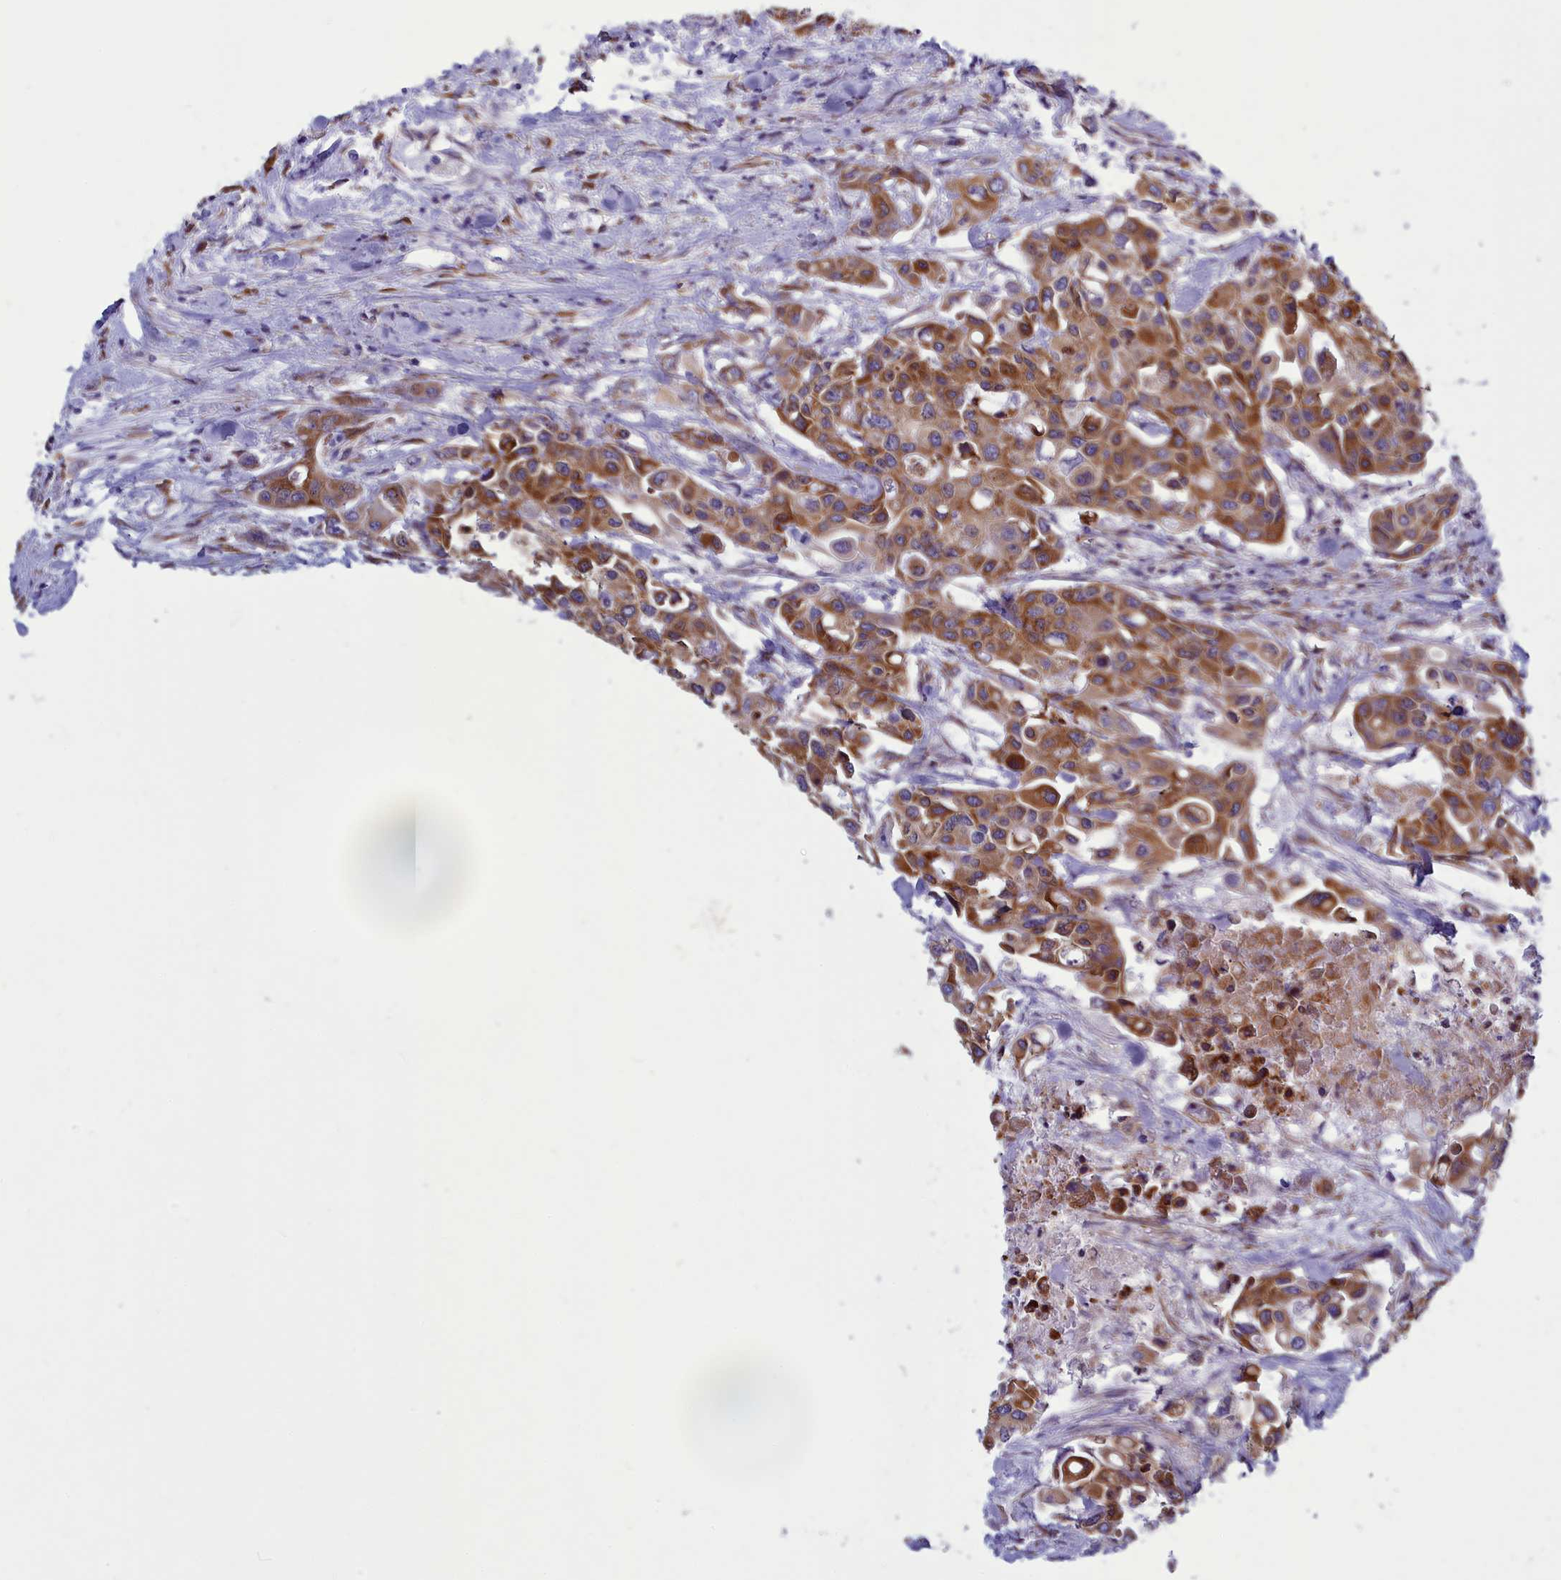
{"staining": {"intensity": "moderate", "quantity": ">75%", "location": "cytoplasmic/membranous"}, "tissue": "colorectal cancer", "cell_type": "Tumor cells", "image_type": "cancer", "snomed": [{"axis": "morphology", "description": "Adenocarcinoma, NOS"}, {"axis": "topography", "description": "Colon"}], "caption": "DAB (3,3'-diaminobenzidine) immunohistochemical staining of human colorectal adenocarcinoma shows moderate cytoplasmic/membranous protein staining in approximately >75% of tumor cells.", "gene": "CENATAC", "patient": {"sex": "male", "age": 77}}